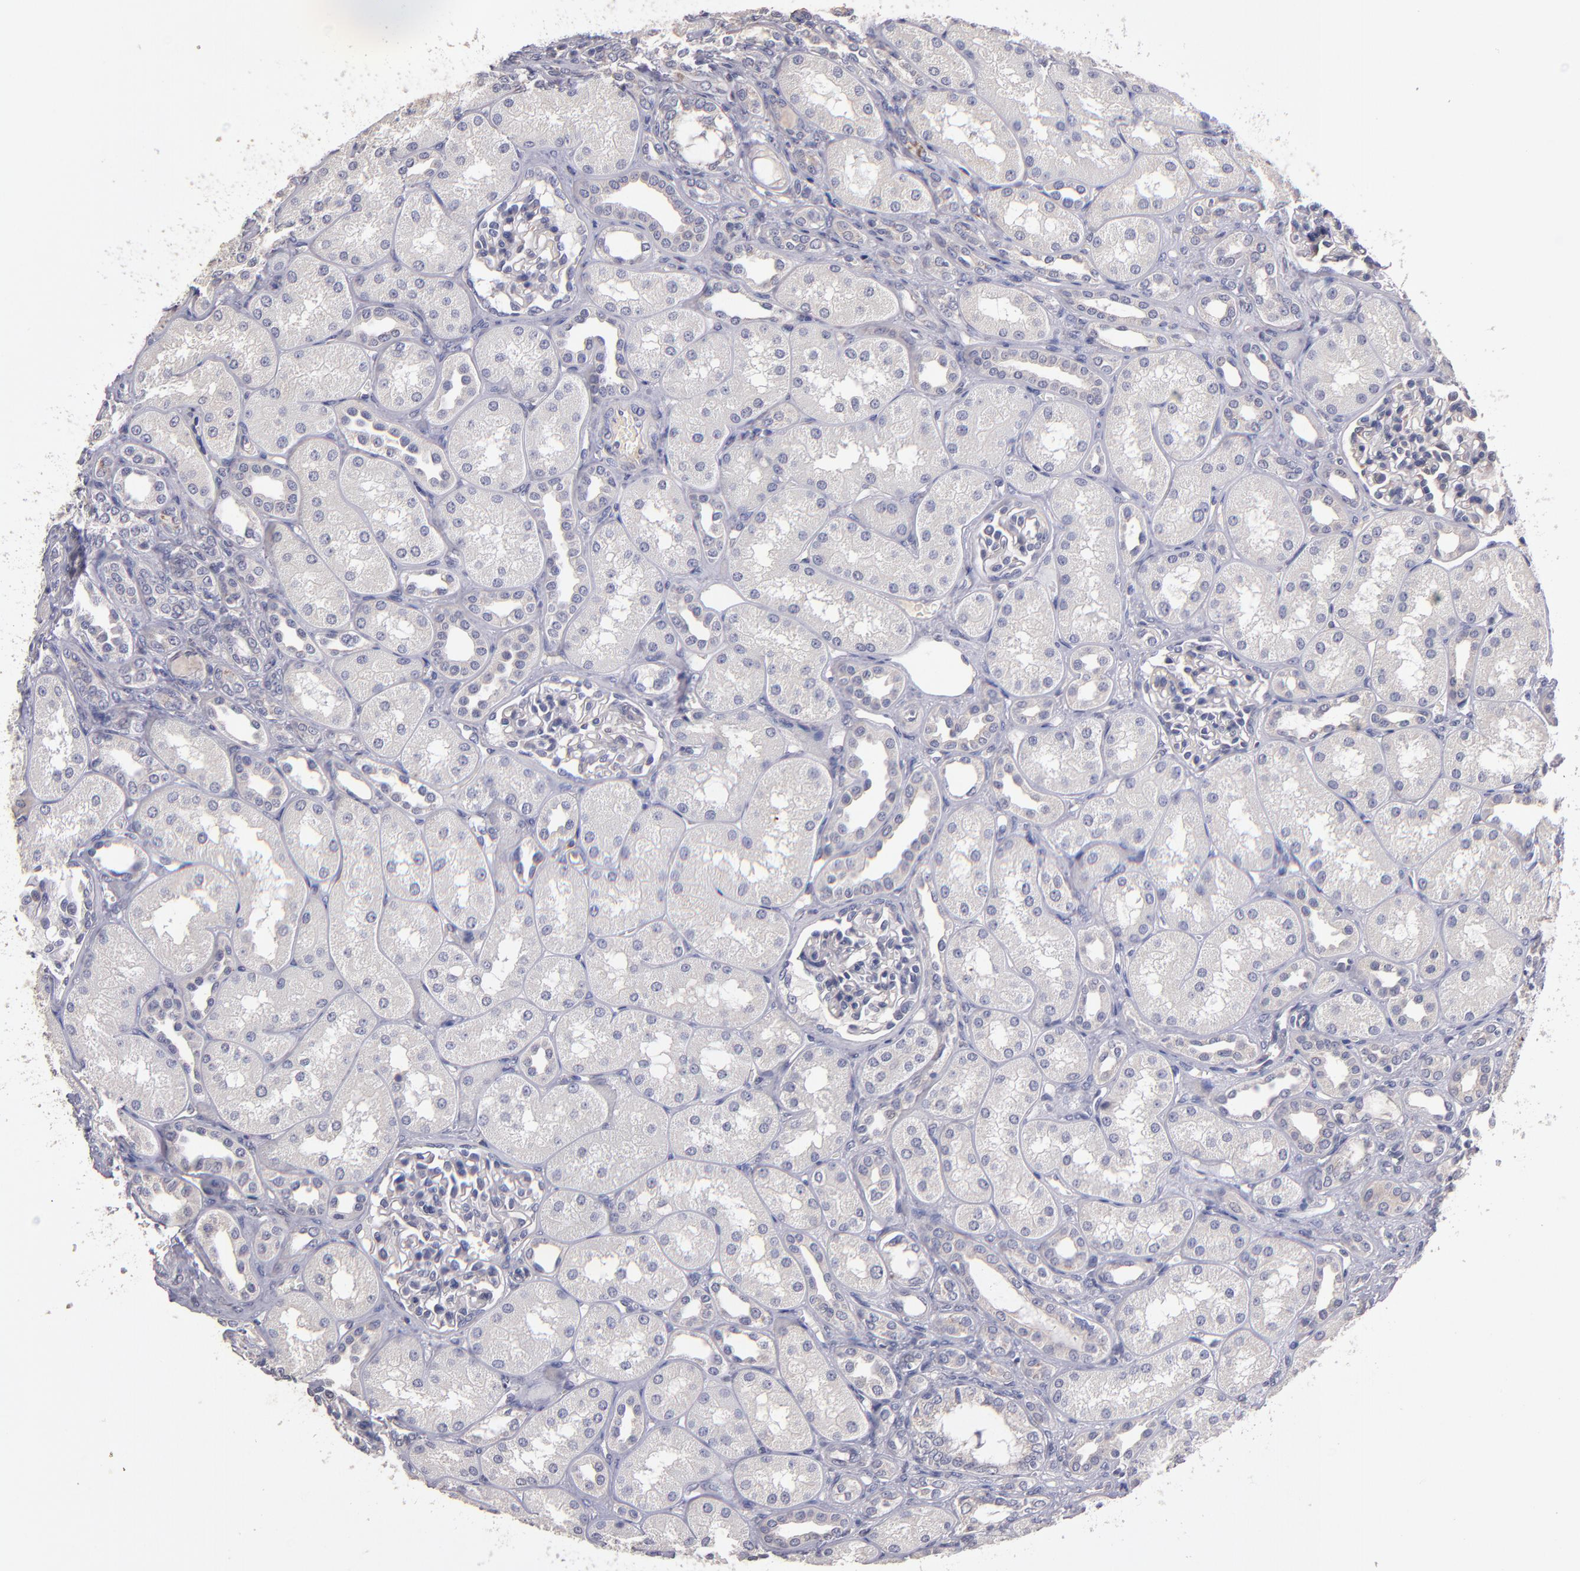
{"staining": {"intensity": "negative", "quantity": "none", "location": "none"}, "tissue": "kidney", "cell_type": "Cells in glomeruli", "image_type": "normal", "snomed": [{"axis": "morphology", "description": "Normal tissue, NOS"}, {"axis": "topography", "description": "Kidney"}], "caption": "The immunohistochemistry (IHC) micrograph has no significant expression in cells in glomeruli of kidney. (DAB IHC, high magnification).", "gene": "MAGEE1", "patient": {"sex": "male", "age": 7}}